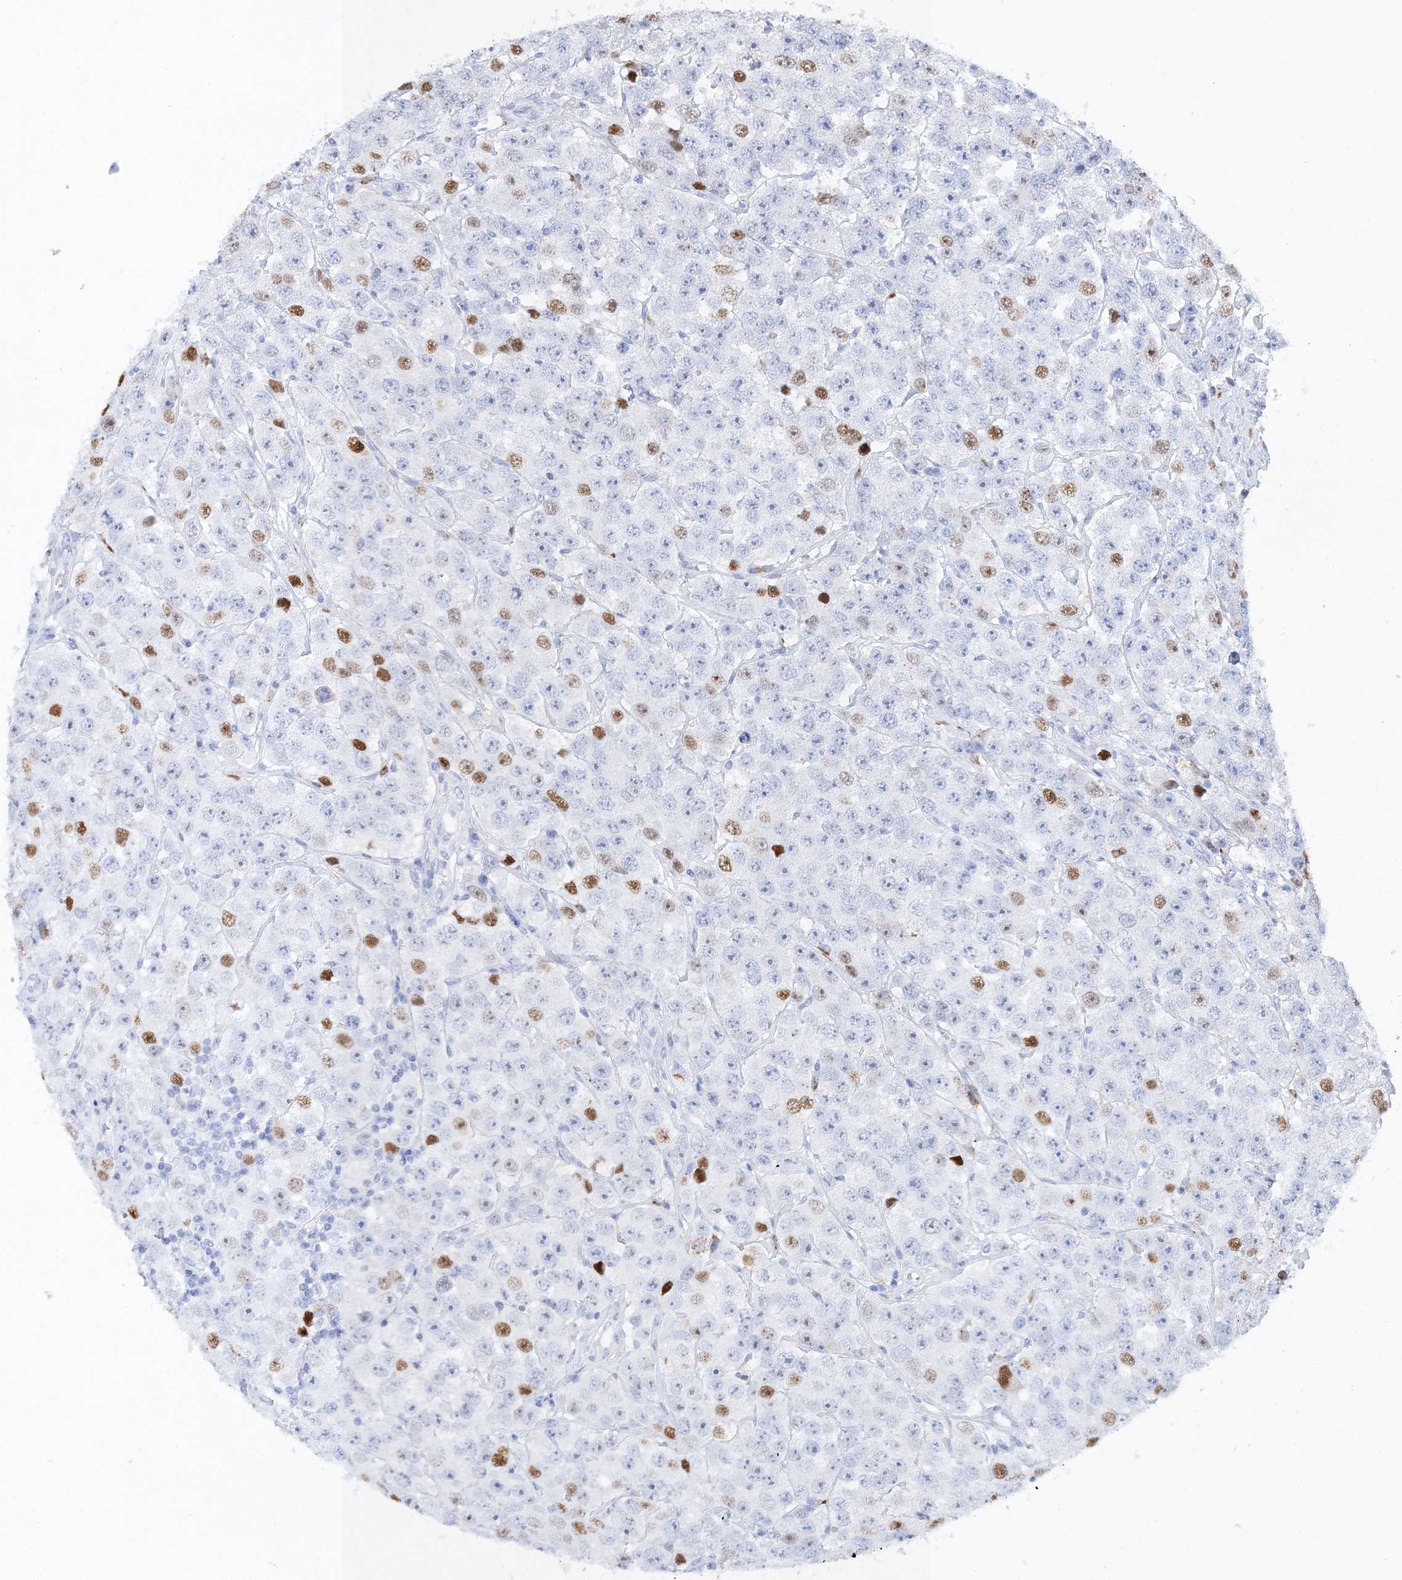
{"staining": {"intensity": "strong", "quantity": "<25%", "location": "nuclear"}, "tissue": "testis cancer", "cell_type": "Tumor cells", "image_type": "cancer", "snomed": [{"axis": "morphology", "description": "Seminoma, NOS"}, {"axis": "topography", "description": "Testis"}], "caption": "Immunohistochemistry (IHC) staining of seminoma (testis), which displays medium levels of strong nuclear positivity in approximately <25% of tumor cells indicating strong nuclear protein staining. The staining was performed using DAB (3,3'-diaminobenzidine) (brown) for protein detection and nuclei were counterstained in hematoxylin (blue).", "gene": "TSPYL6", "patient": {"sex": "male", "age": 28}}